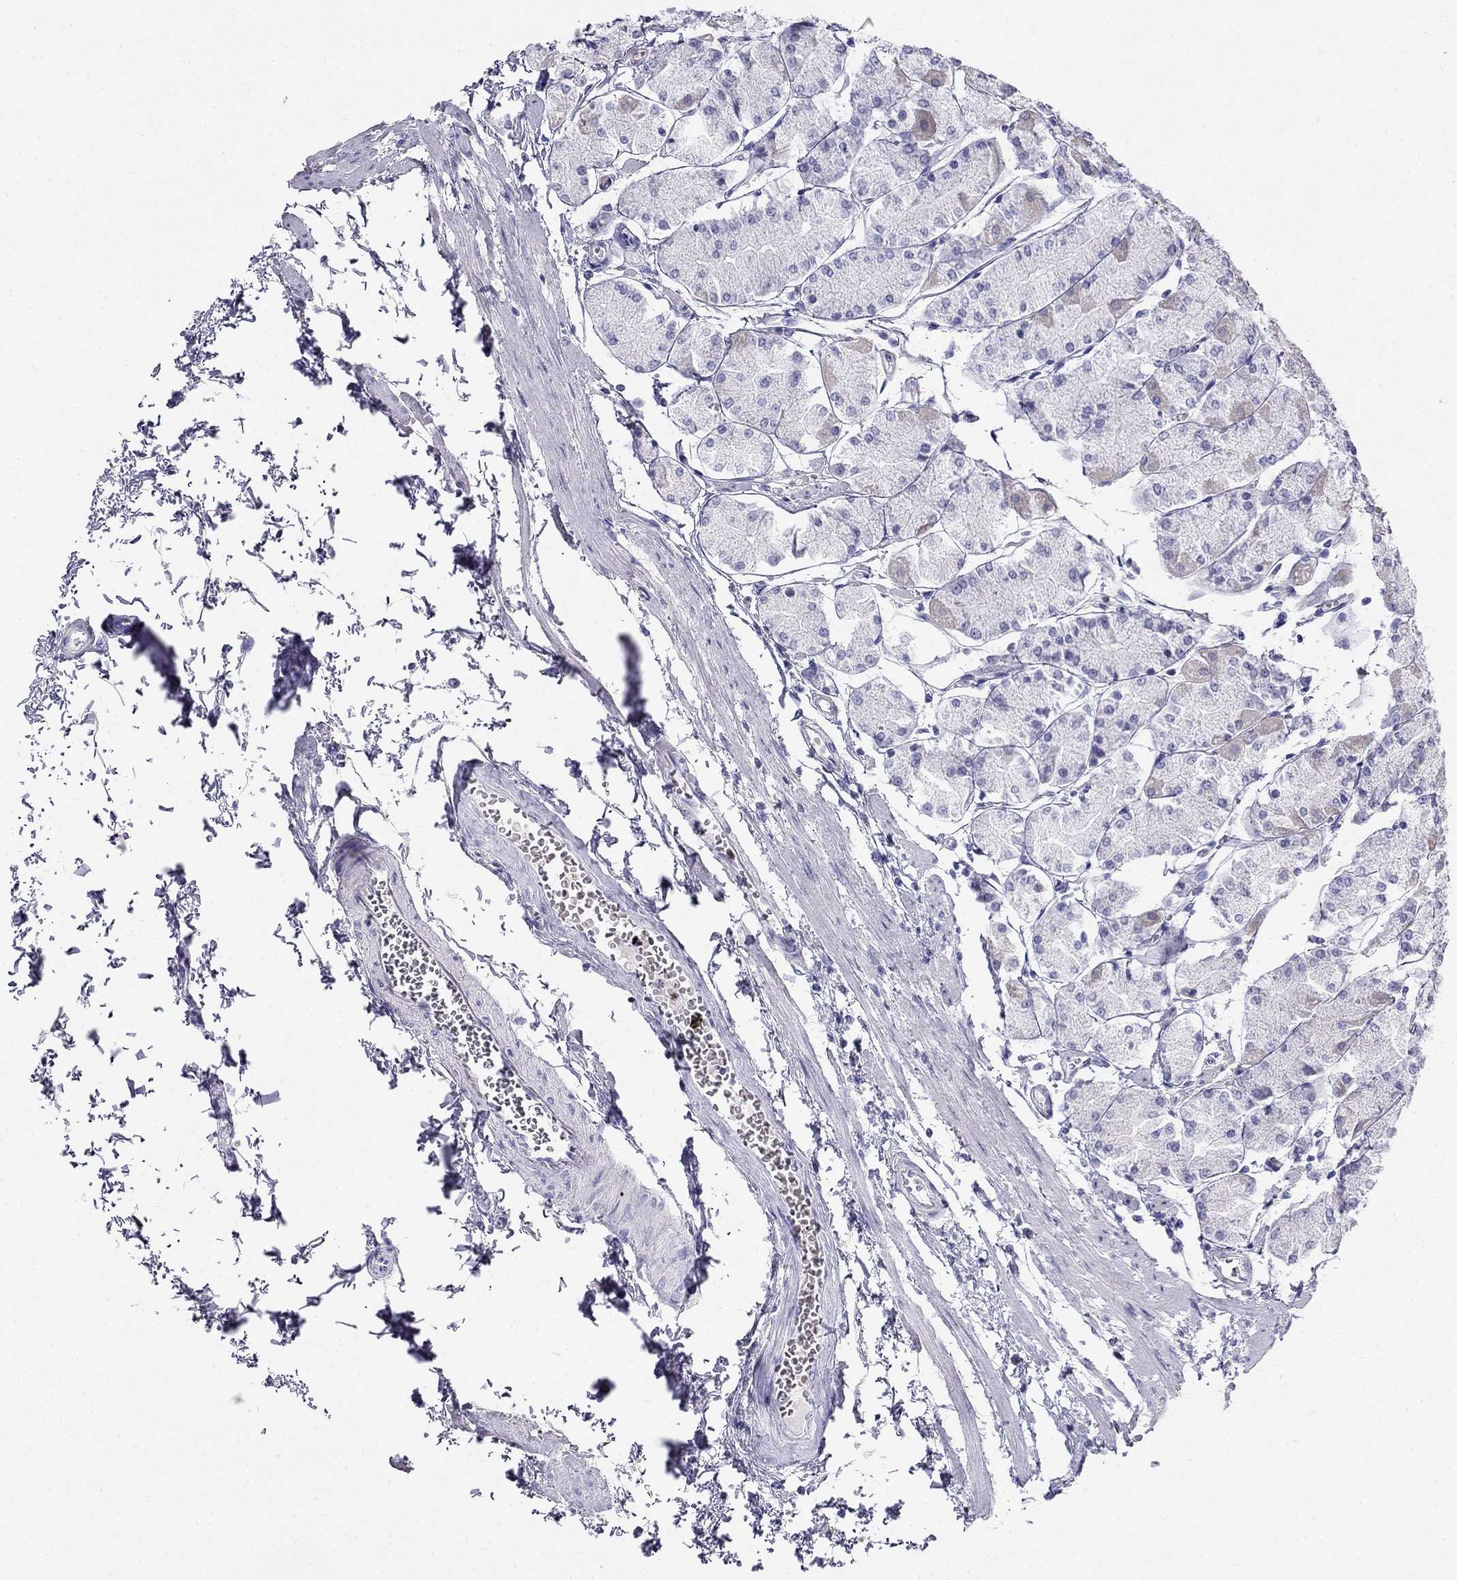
{"staining": {"intensity": "negative", "quantity": "none", "location": "none"}, "tissue": "stomach", "cell_type": "Glandular cells", "image_type": "normal", "snomed": [{"axis": "morphology", "description": "Normal tissue, NOS"}, {"axis": "topography", "description": "Stomach, upper"}], "caption": "DAB (3,3'-diaminobenzidine) immunohistochemical staining of benign human stomach exhibits no significant staining in glandular cells.", "gene": "PPP1R36", "patient": {"sex": "male", "age": 60}}